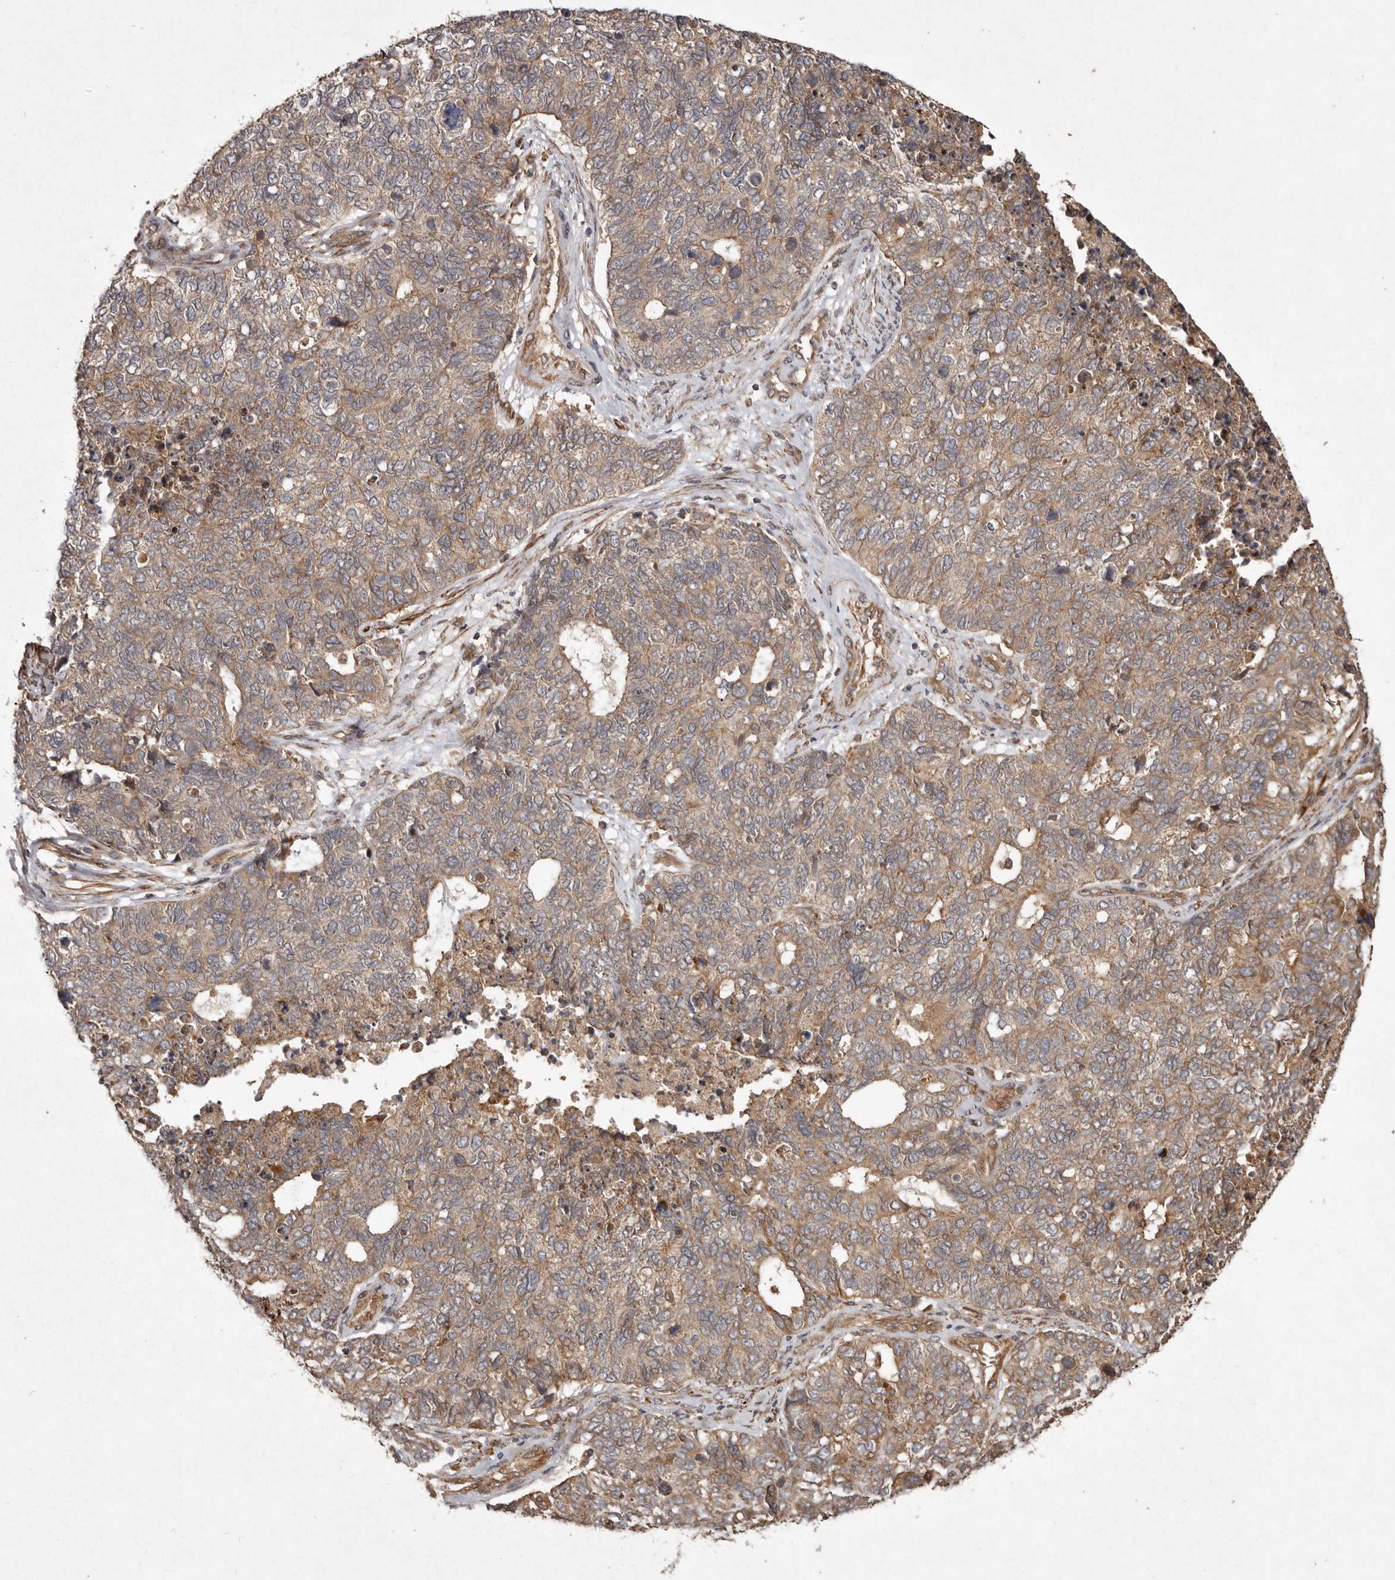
{"staining": {"intensity": "moderate", "quantity": ">75%", "location": "cytoplasmic/membranous"}, "tissue": "cervical cancer", "cell_type": "Tumor cells", "image_type": "cancer", "snomed": [{"axis": "morphology", "description": "Squamous cell carcinoma, NOS"}, {"axis": "topography", "description": "Cervix"}], "caption": "Immunohistochemical staining of human squamous cell carcinoma (cervical) demonstrates medium levels of moderate cytoplasmic/membranous protein positivity in about >75% of tumor cells.", "gene": "SEMA3A", "patient": {"sex": "female", "age": 63}}